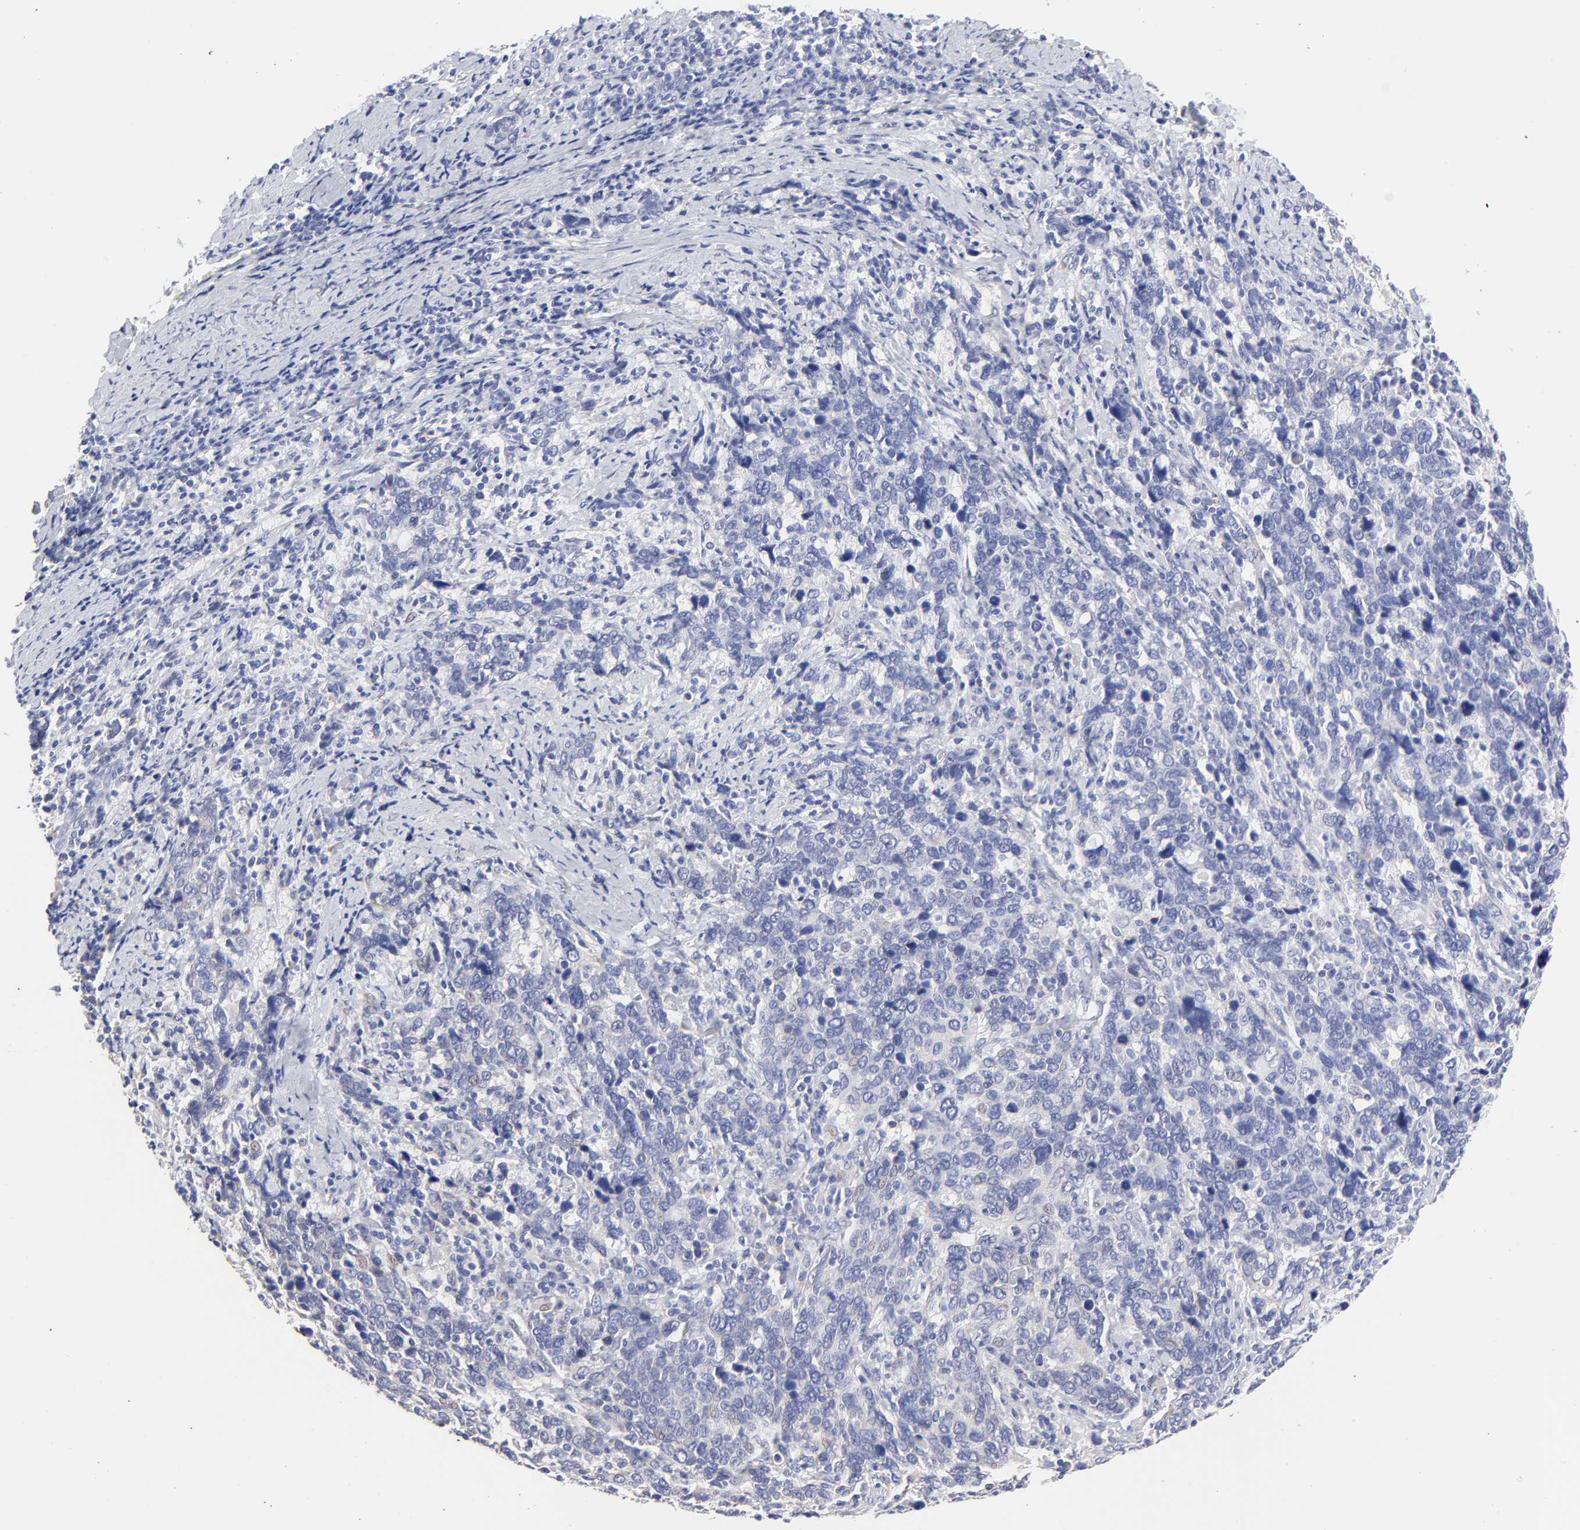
{"staining": {"intensity": "negative", "quantity": "none", "location": "none"}, "tissue": "cervical cancer", "cell_type": "Tumor cells", "image_type": "cancer", "snomed": [{"axis": "morphology", "description": "Squamous cell carcinoma, NOS"}, {"axis": "topography", "description": "Cervix"}], "caption": "DAB immunohistochemical staining of cervical squamous cell carcinoma demonstrates no significant positivity in tumor cells.", "gene": "DUSP9", "patient": {"sex": "female", "age": 41}}